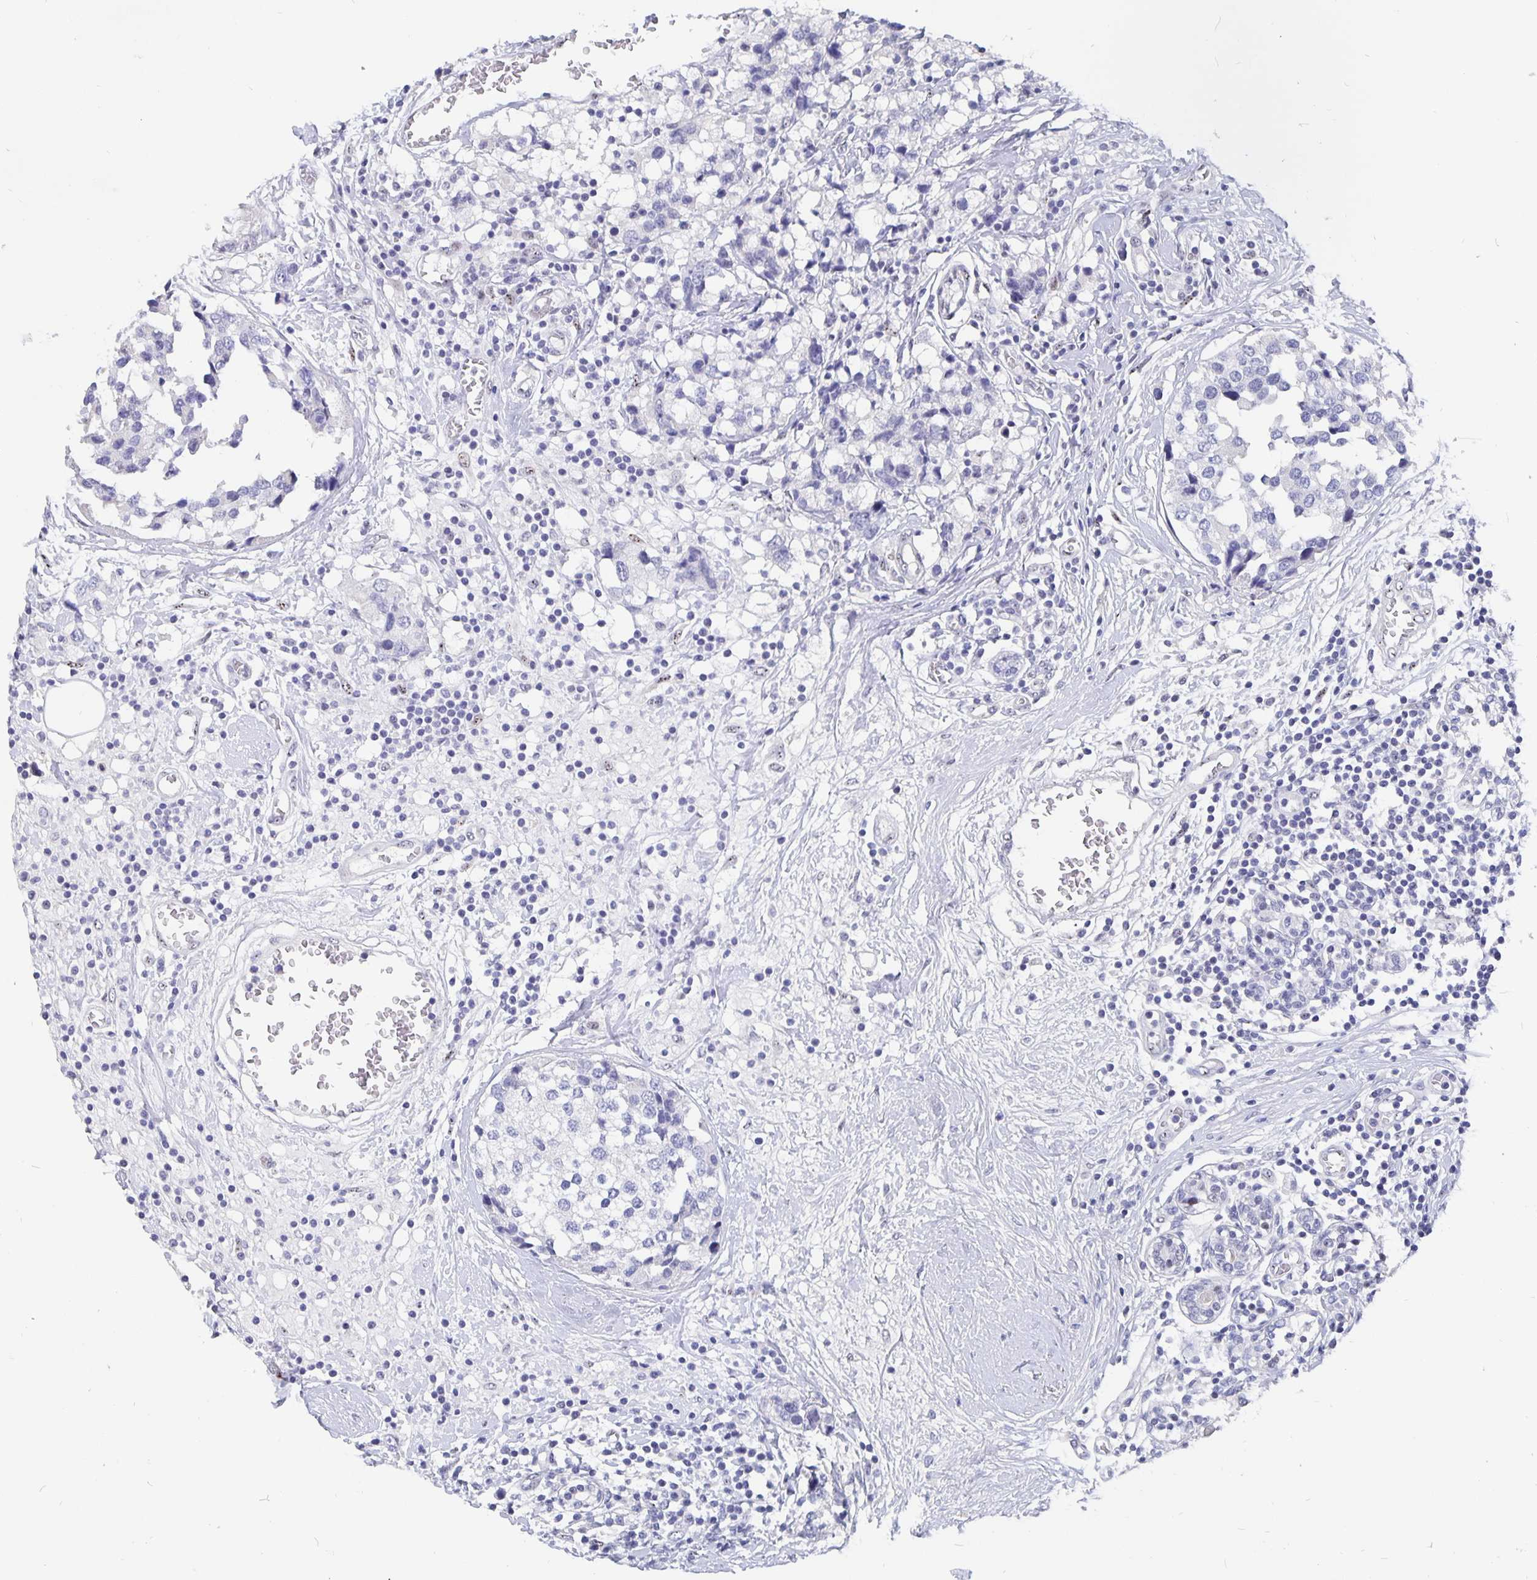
{"staining": {"intensity": "negative", "quantity": "none", "location": "none"}, "tissue": "breast cancer", "cell_type": "Tumor cells", "image_type": "cancer", "snomed": [{"axis": "morphology", "description": "Lobular carcinoma"}, {"axis": "topography", "description": "Breast"}], "caption": "A photomicrograph of lobular carcinoma (breast) stained for a protein shows no brown staining in tumor cells.", "gene": "SMOC1", "patient": {"sex": "female", "age": 59}}